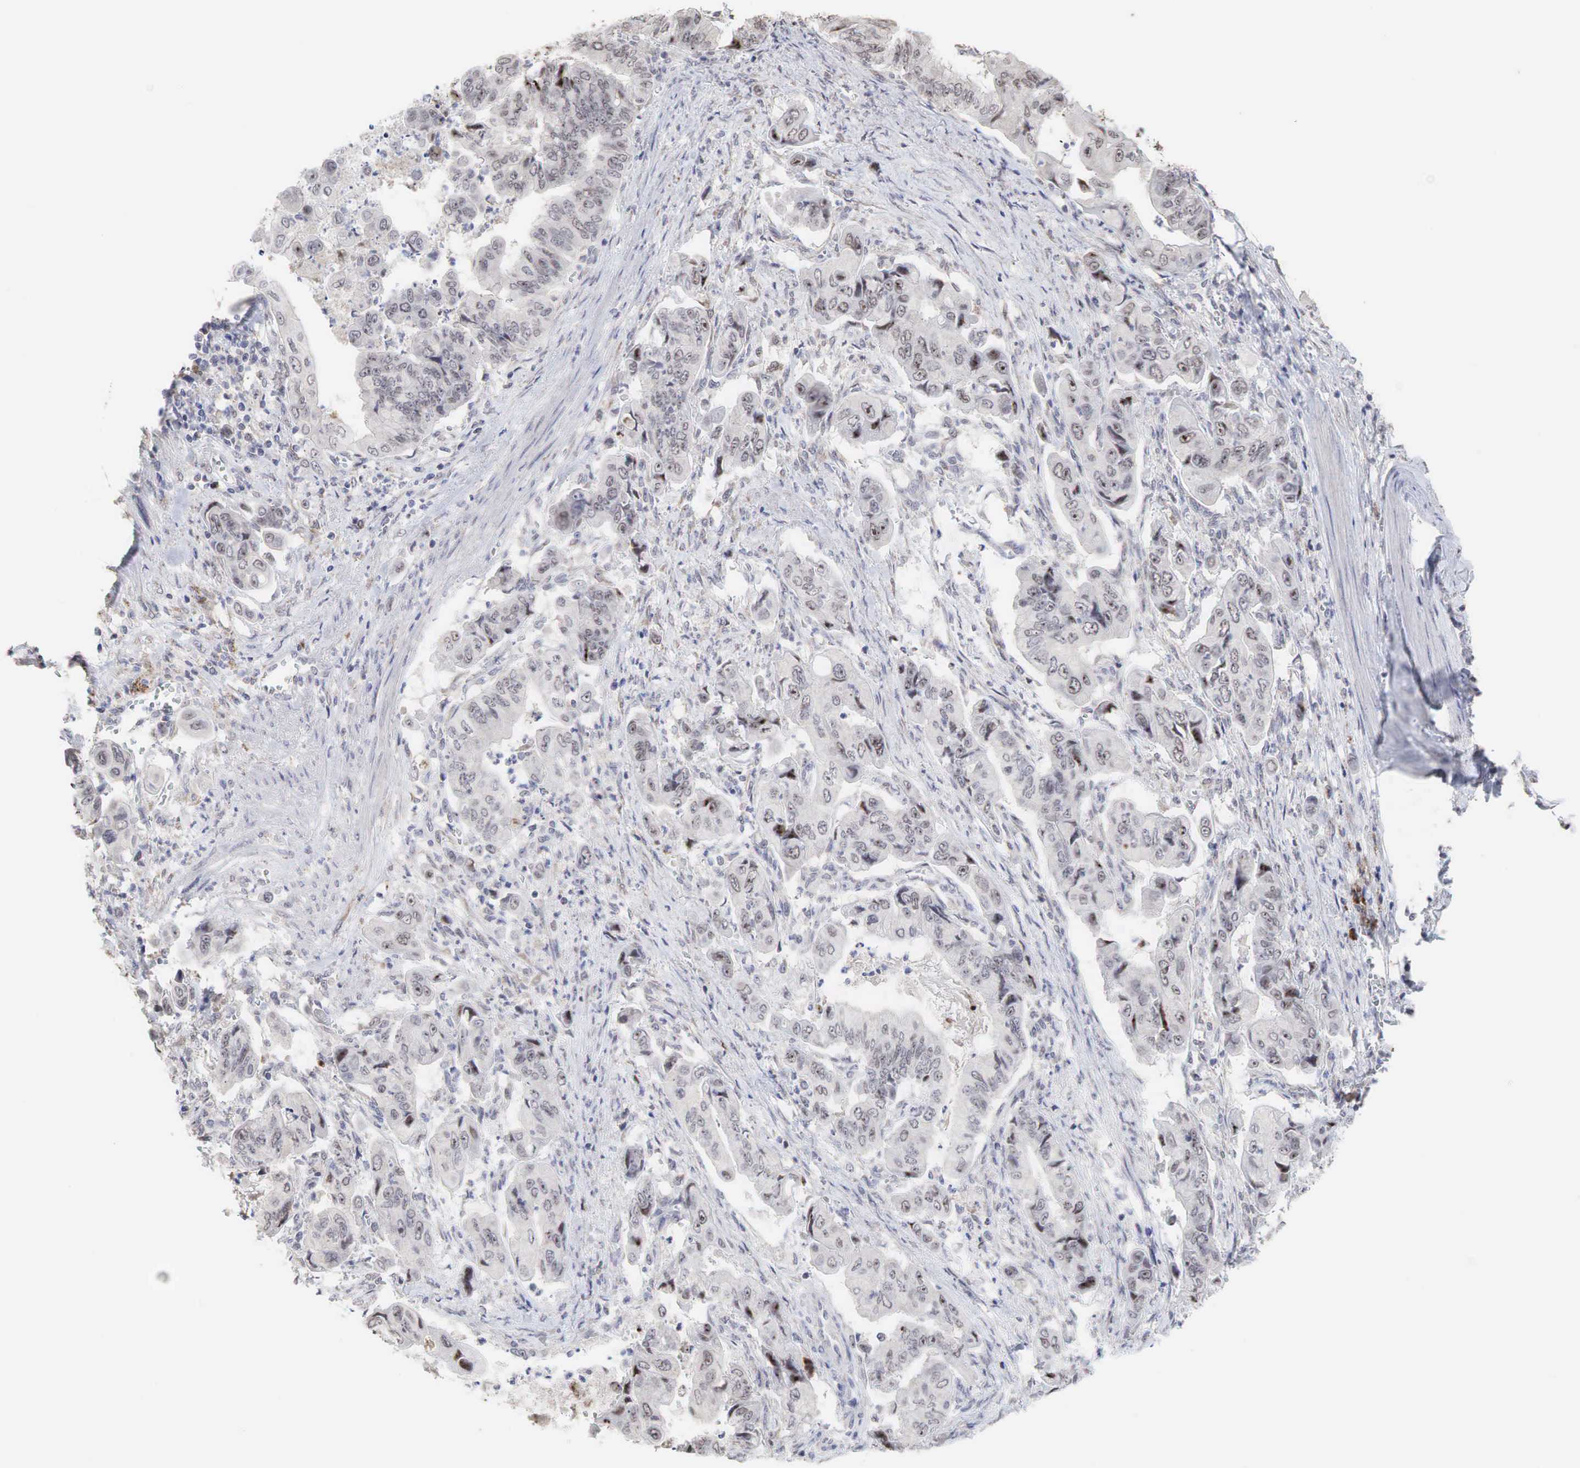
{"staining": {"intensity": "moderate", "quantity": "25%-75%", "location": "cytoplasmic/membranous,nuclear"}, "tissue": "stomach cancer", "cell_type": "Tumor cells", "image_type": "cancer", "snomed": [{"axis": "morphology", "description": "Adenocarcinoma, NOS"}, {"axis": "topography", "description": "Stomach, upper"}], "caption": "DAB immunohistochemical staining of human adenocarcinoma (stomach) reveals moderate cytoplasmic/membranous and nuclear protein expression in about 25%-75% of tumor cells.", "gene": "DKC1", "patient": {"sex": "male", "age": 80}}